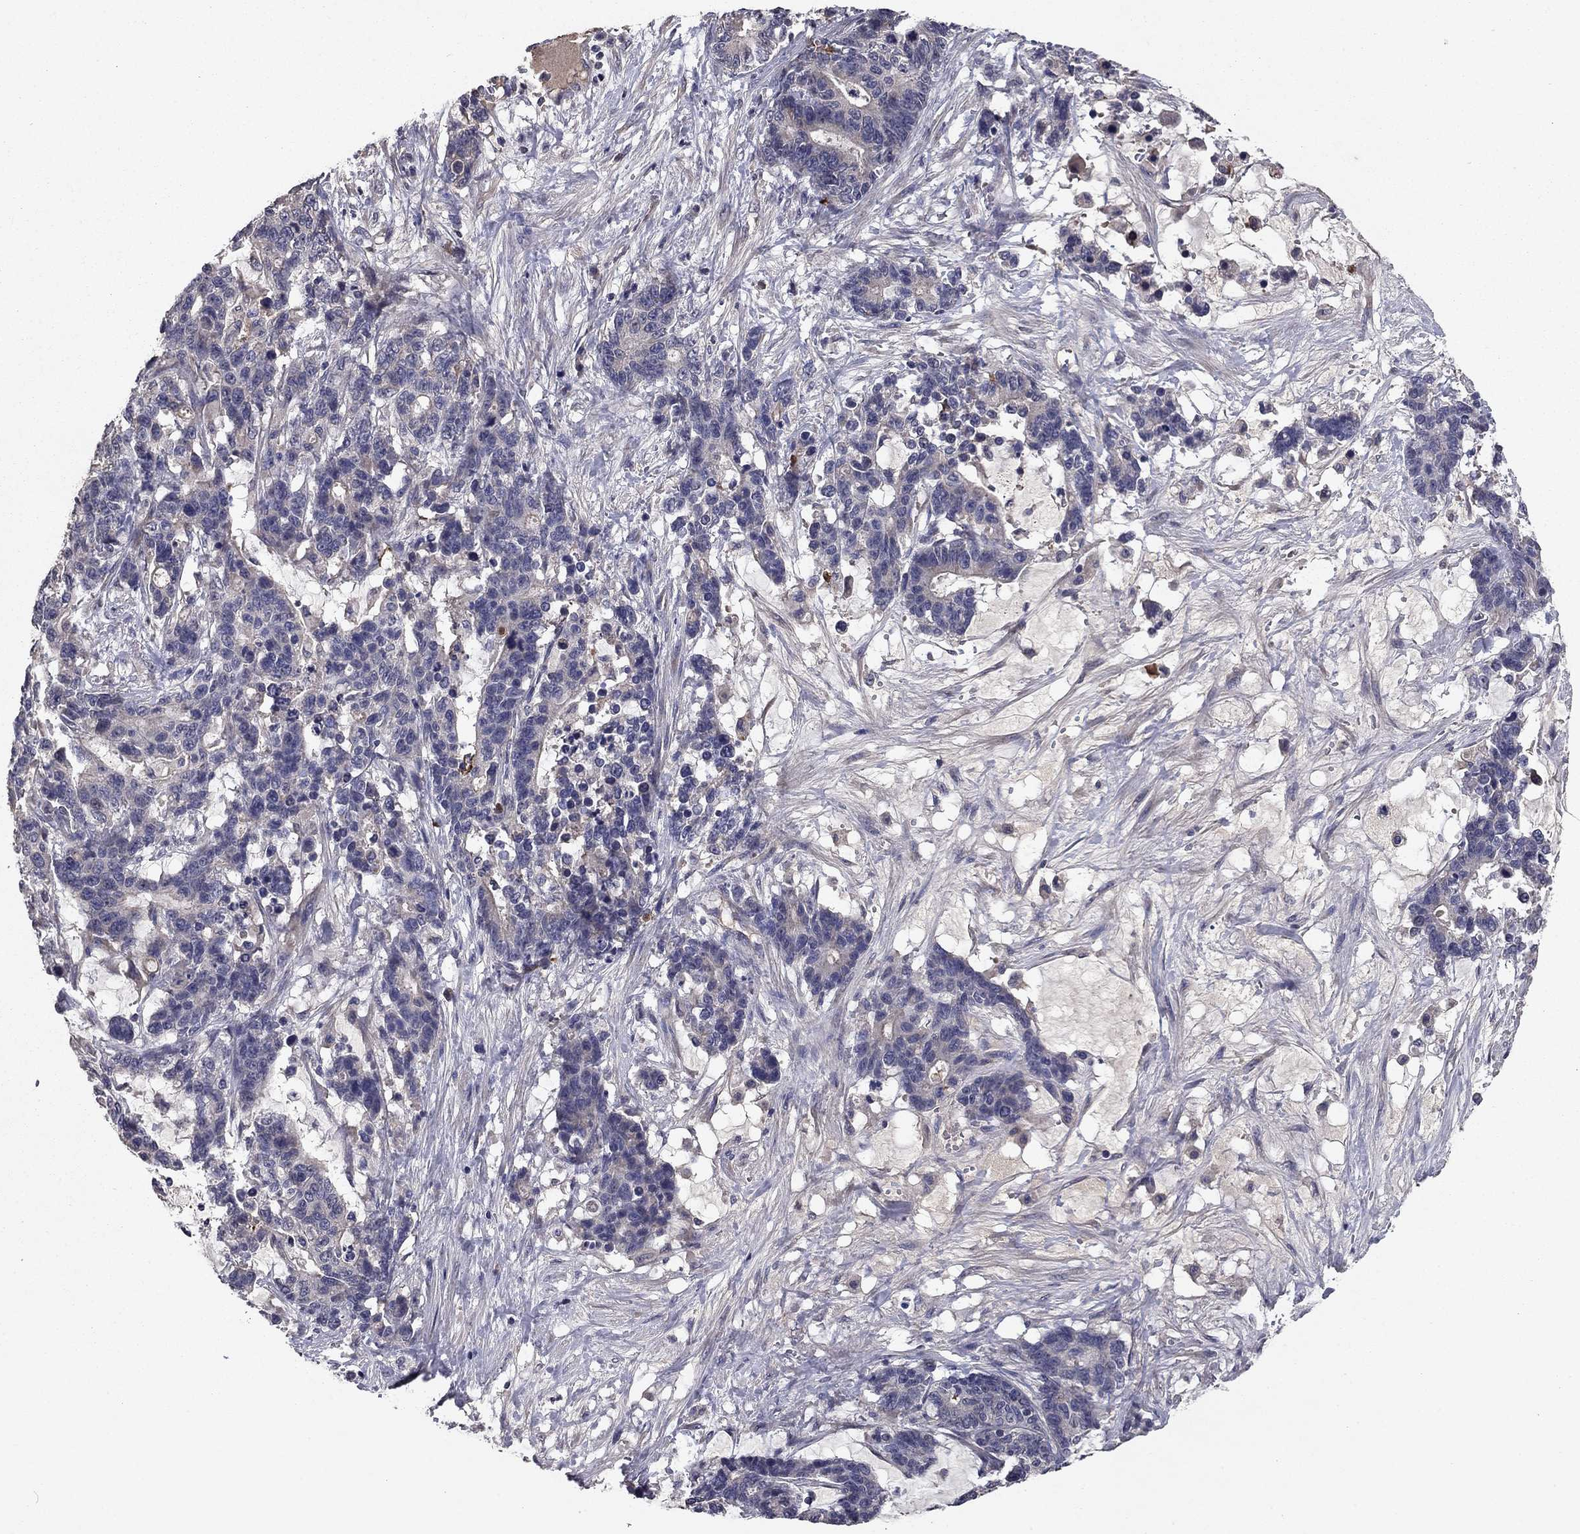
{"staining": {"intensity": "negative", "quantity": "none", "location": "none"}, "tissue": "stomach cancer", "cell_type": "Tumor cells", "image_type": "cancer", "snomed": [{"axis": "morphology", "description": "Normal tissue, NOS"}, {"axis": "morphology", "description": "Adenocarcinoma, NOS"}, {"axis": "topography", "description": "Stomach"}], "caption": "A histopathology image of human stomach adenocarcinoma is negative for staining in tumor cells. (Brightfield microscopy of DAB (3,3'-diaminobenzidine) IHC at high magnification).", "gene": "PROS1", "patient": {"sex": "female", "age": 64}}